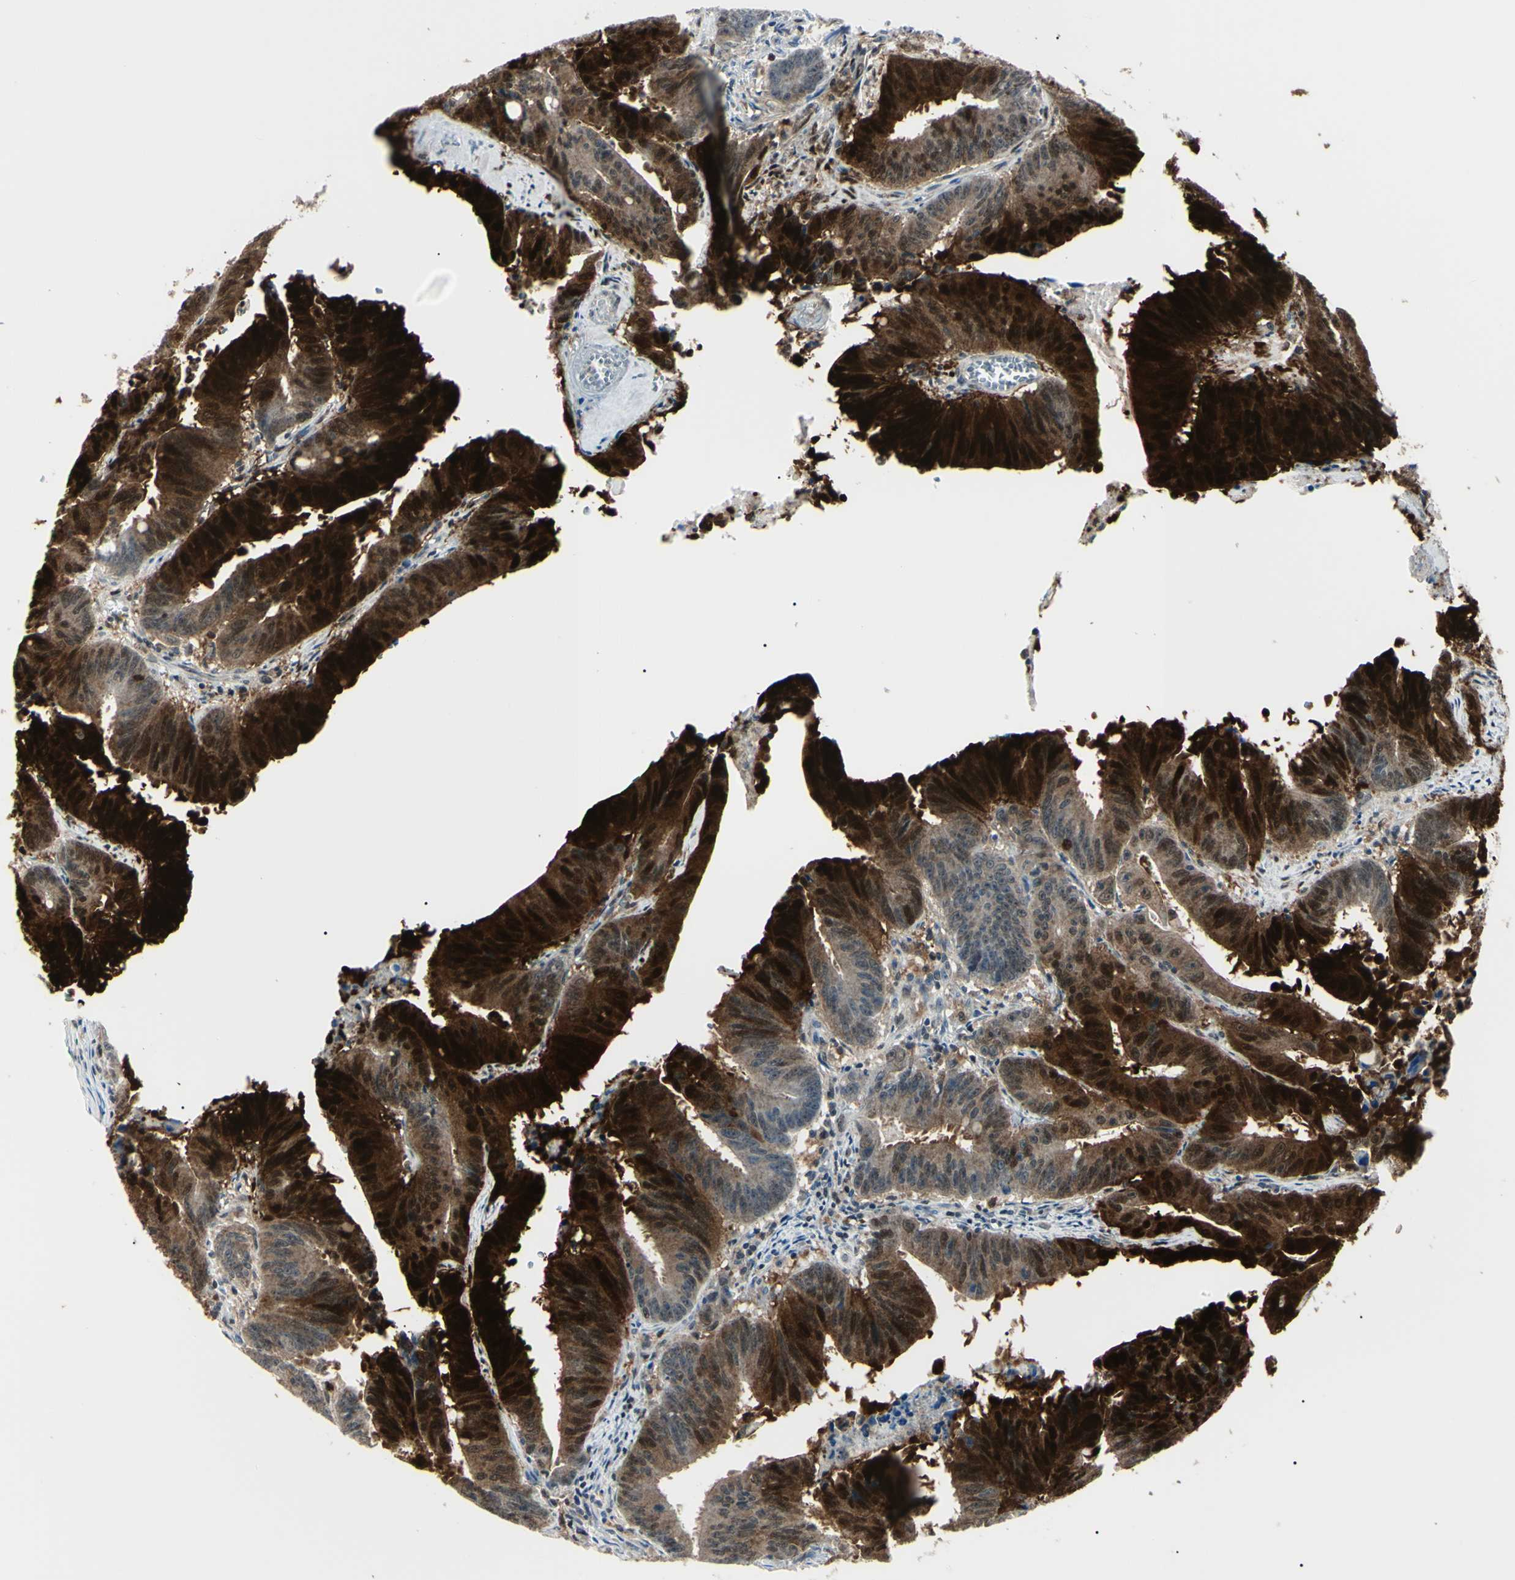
{"staining": {"intensity": "strong", "quantity": ">75%", "location": "cytoplasmic/membranous,nuclear"}, "tissue": "colorectal cancer", "cell_type": "Tumor cells", "image_type": "cancer", "snomed": [{"axis": "morphology", "description": "Adenocarcinoma, NOS"}, {"axis": "topography", "description": "Colon"}], "caption": "A high amount of strong cytoplasmic/membranous and nuclear staining is identified in about >75% of tumor cells in colorectal cancer (adenocarcinoma) tissue.", "gene": "PGK1", "patient": {"sex": "male", "age": 45}}